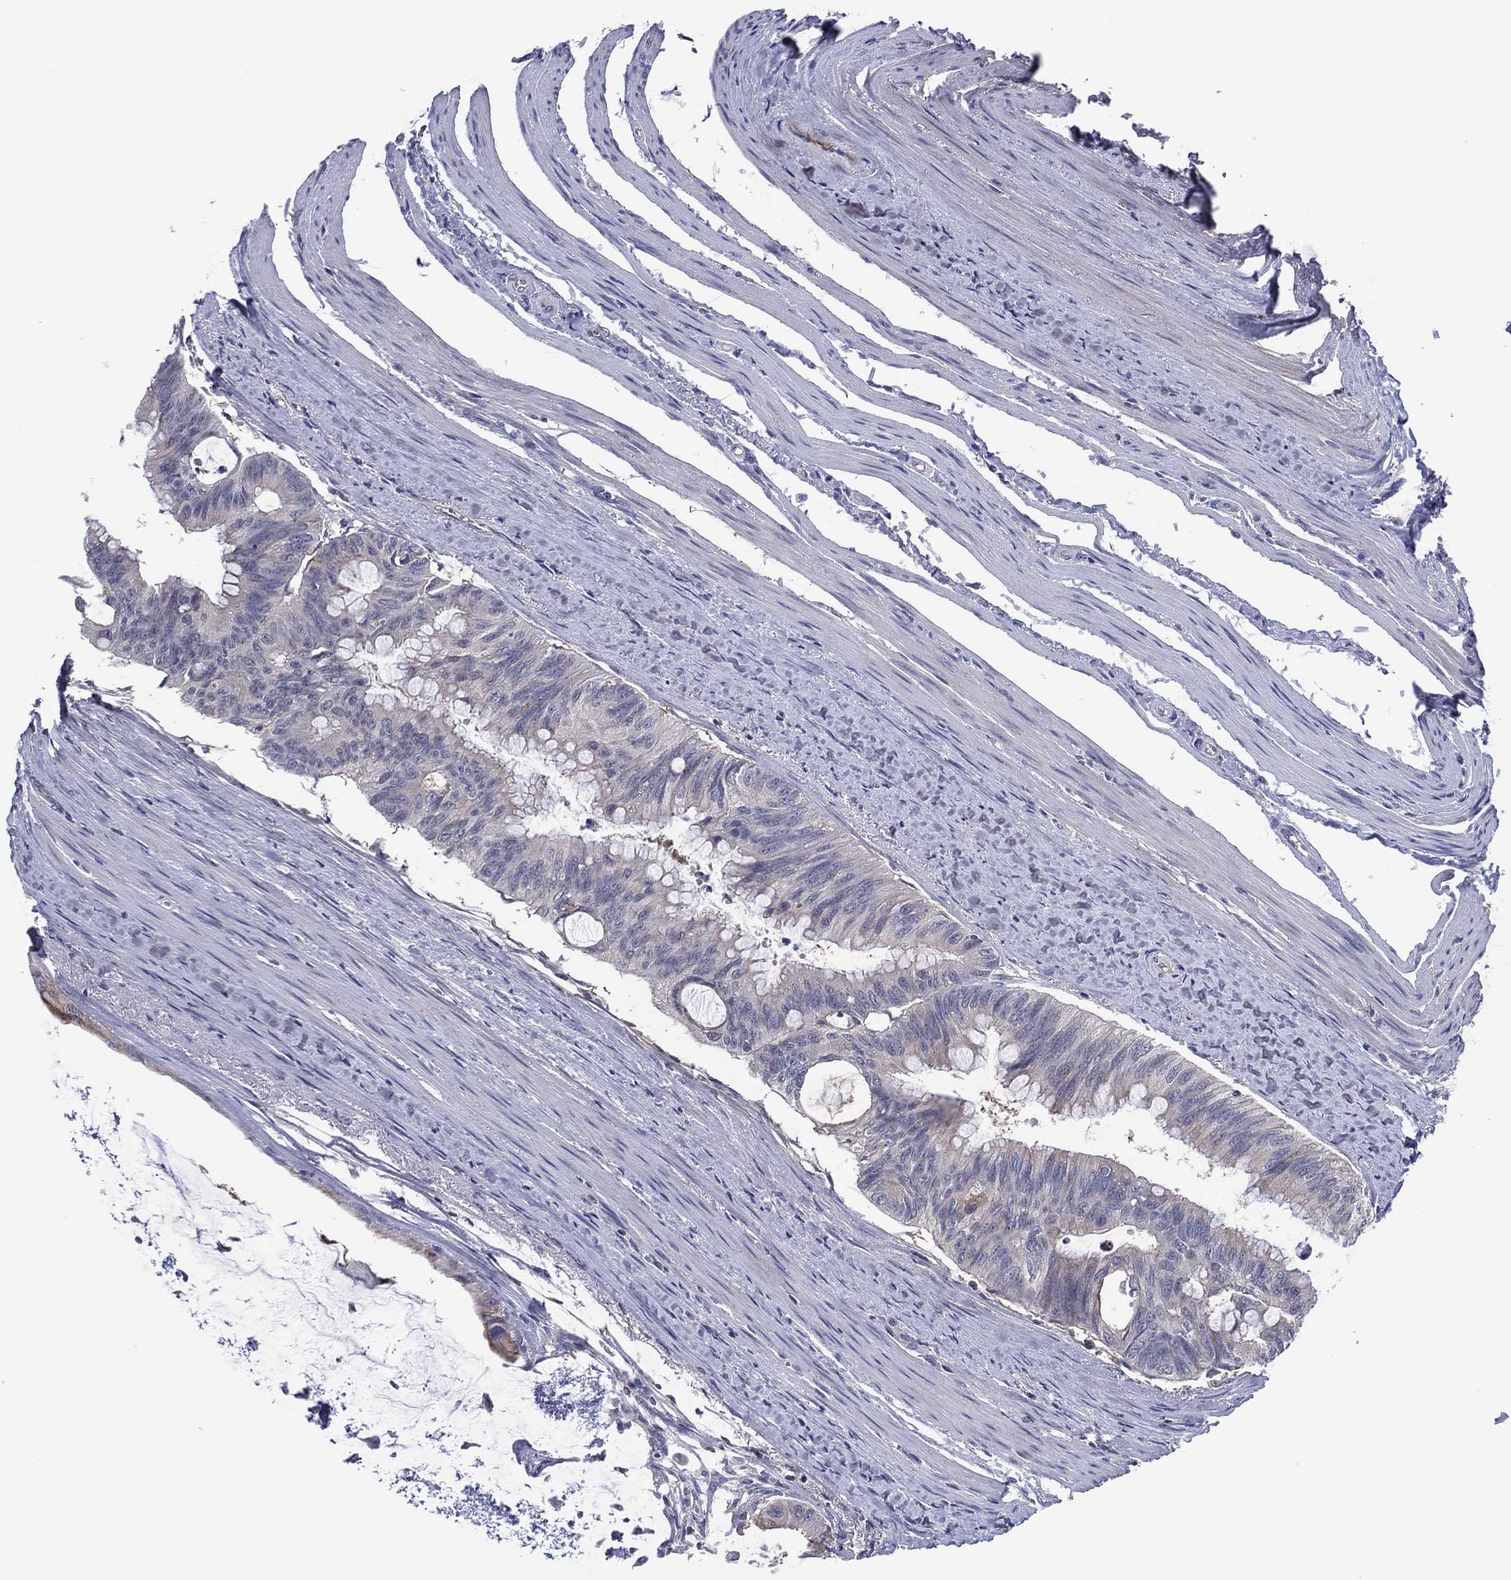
{"staining": {"intensity": "negative", "quantity": "none", "location": "none"}, "tissue": "colorectal cancer", "cell_type": "Tumor cells", "image_type": "cancer", "snomed": [{"axis": "morphology", "description": "Normal tissue, NOS"}, {"axis": "morphology", "description": "Adenocarcinoma, NOS"}, {"axis": "topography", "description": "Colon"}], "caption": "Histopathology image shows no significant protein staining in tumor cells of colorectal cancer (adenocarcinoma).", "gene": "TRIM31", "patient": {"sex": "male", "age": 65}}